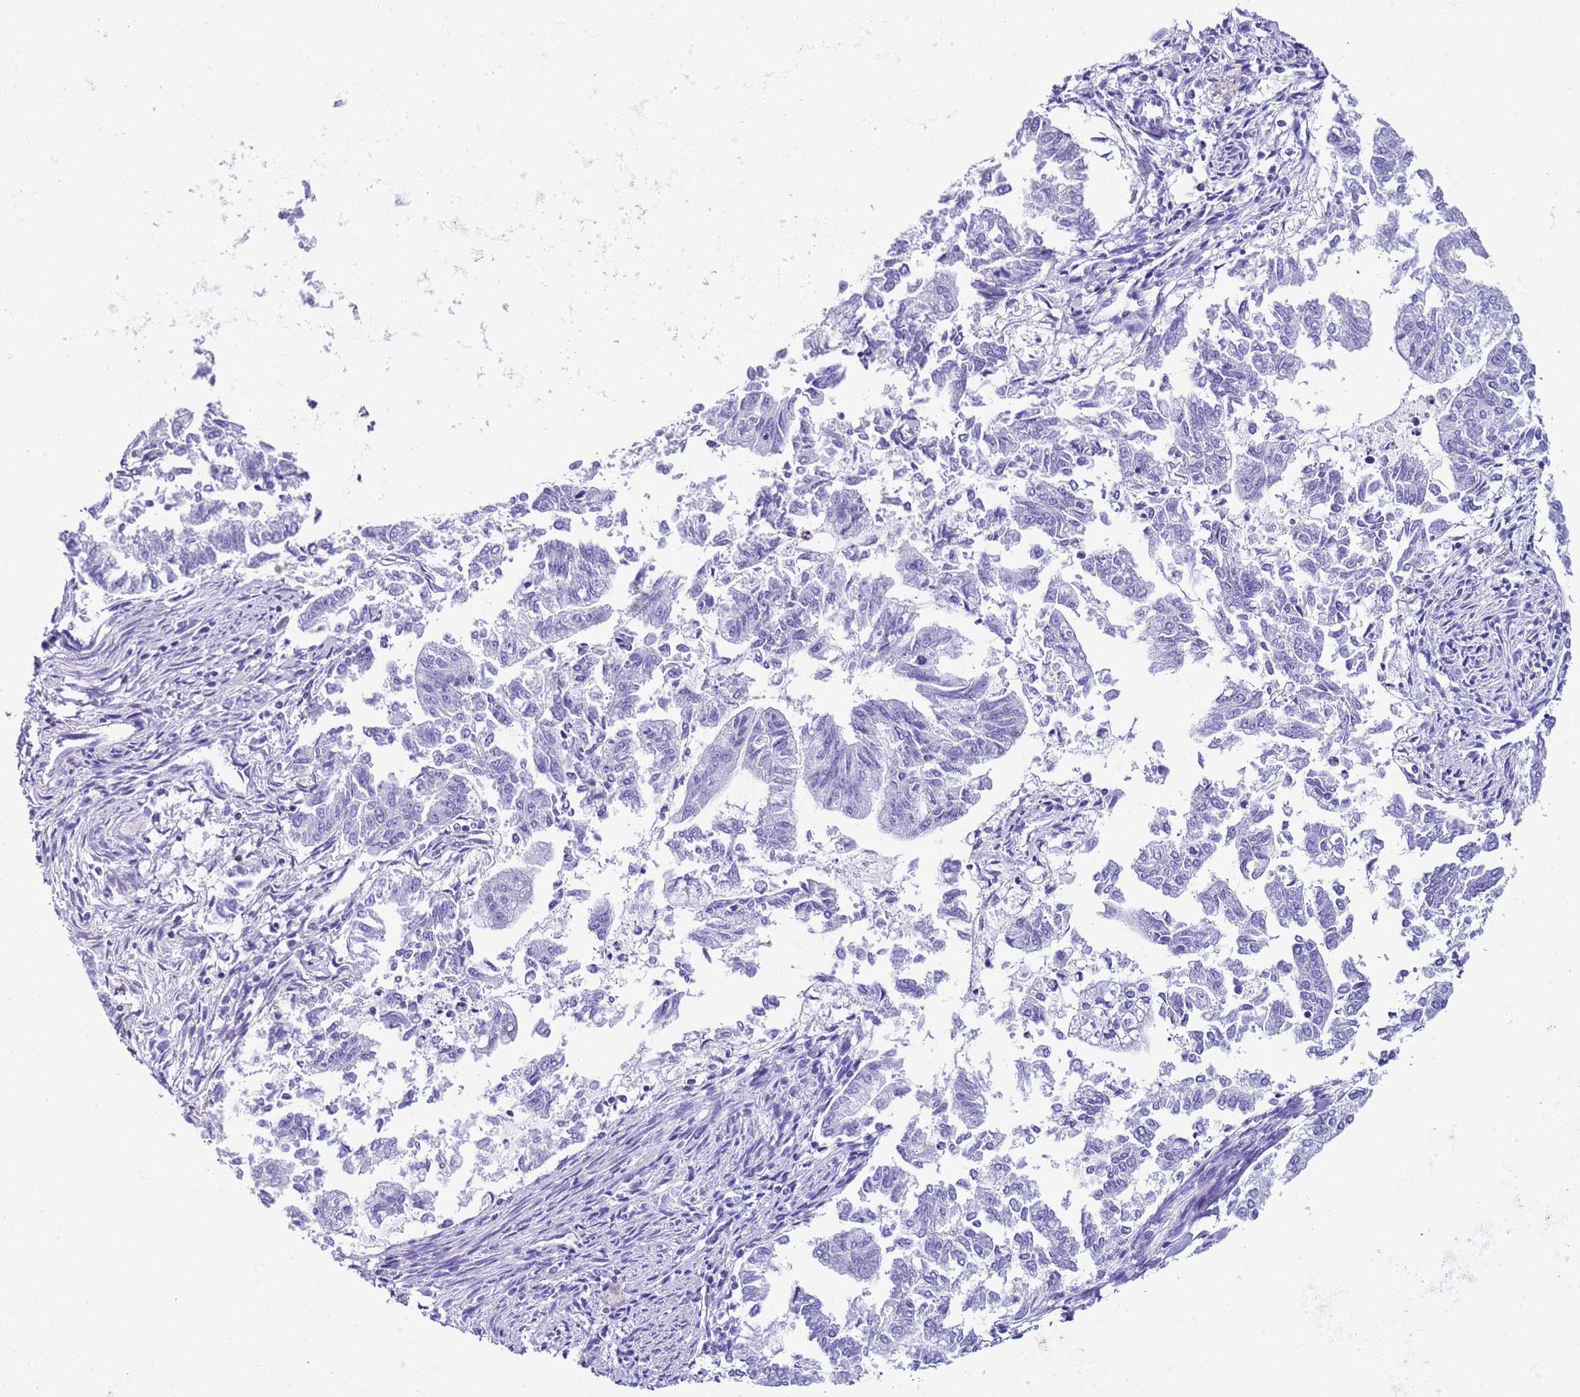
{"staining": {"intensity": "negative", "quantity": "none", "location": "none"}, "tissue": "endometrial cancer", "cell_type": "Tumor cells", "image_type": "cancer", "snomed": [{"axis": "morphology", "description": "Adenocarcinoma, NOS"}, {"axis": "topography", "description": "Endometrium"}], "caption": "This is an immunohistochemistry image of human endometrial cancer. There is no positivity in tumor cells.", "gene": "CNN2", "patient": {"sex": "female", "age": 79}}